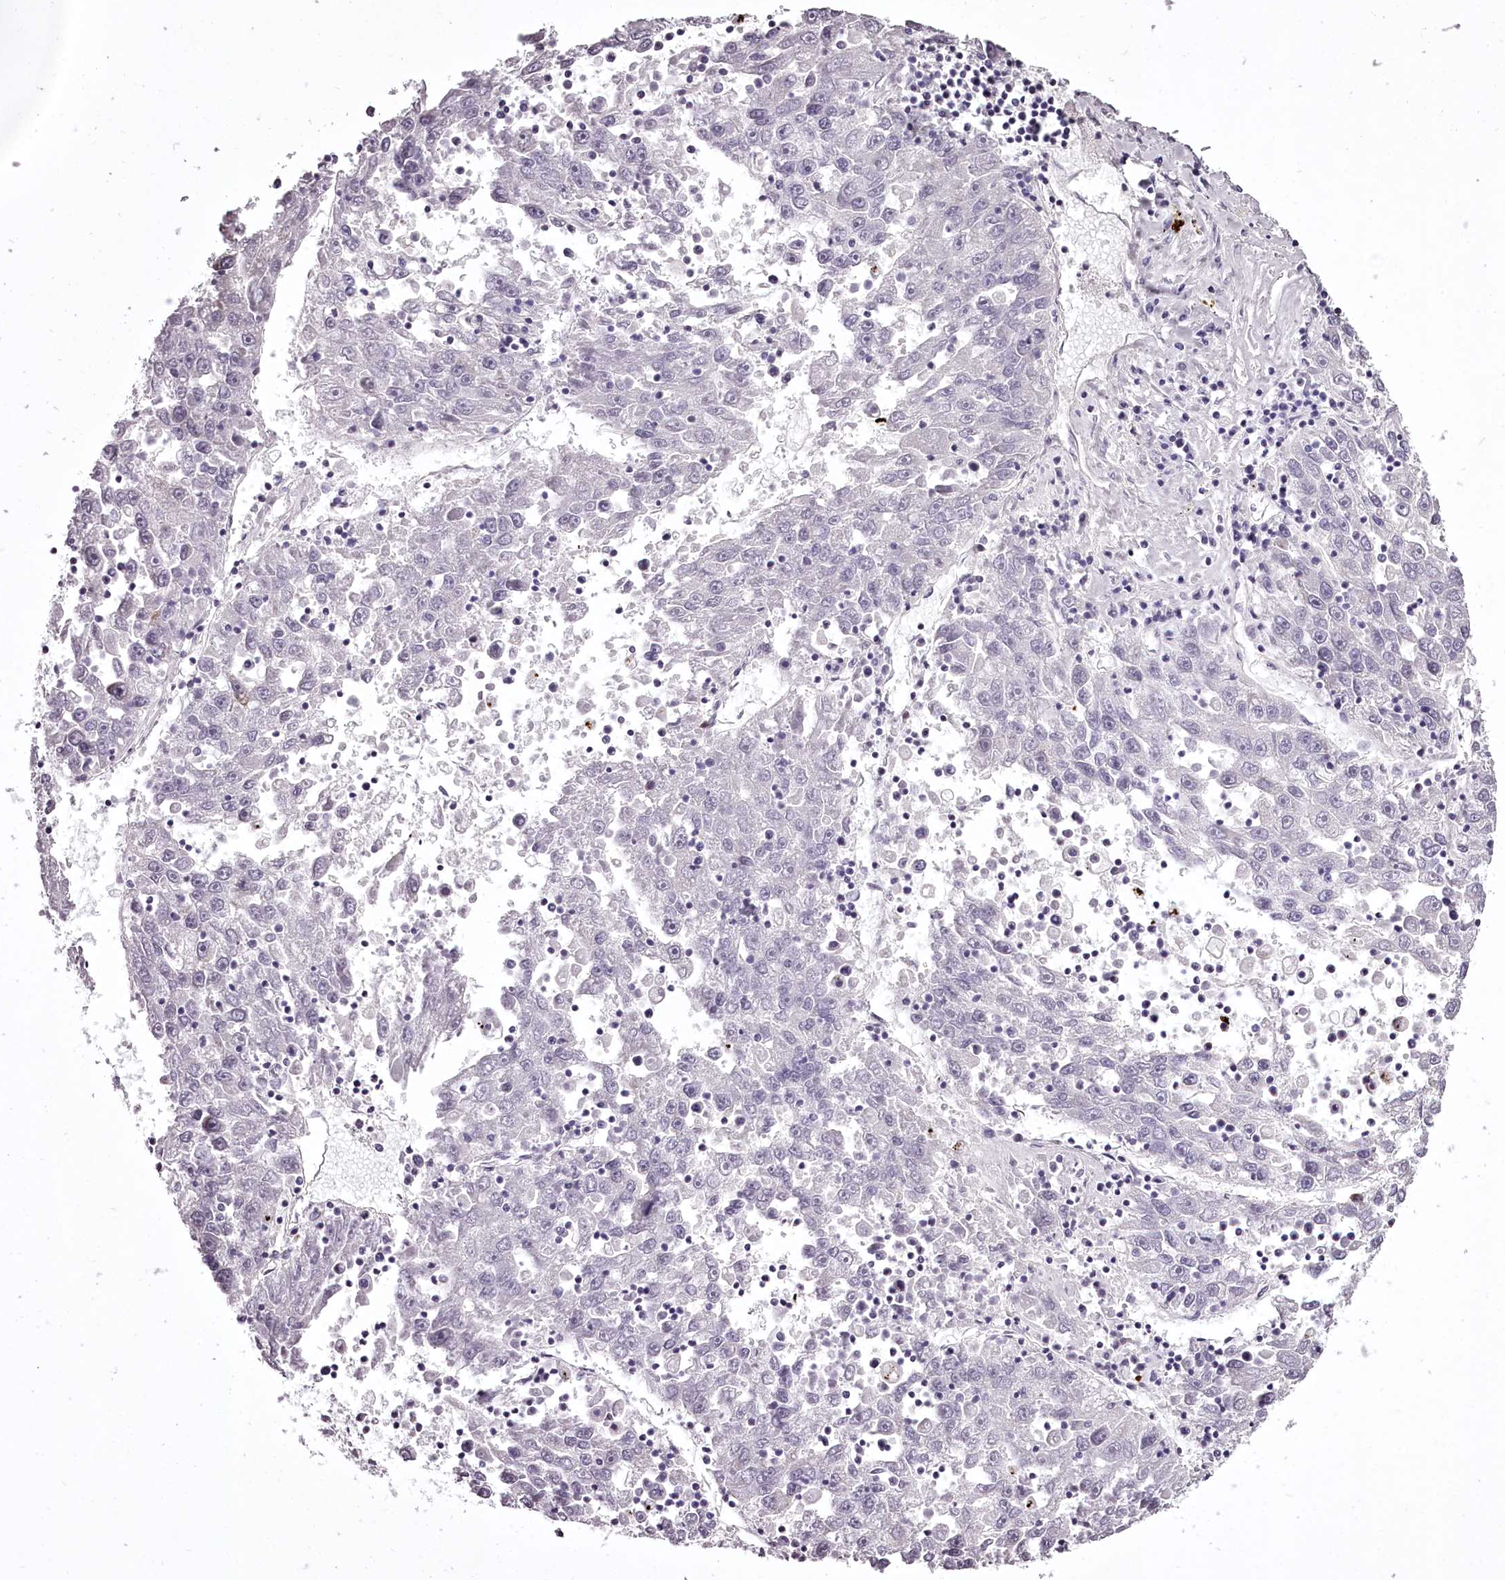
{"staining": {"intensity": "negative", "quantity": "none", "location": "none"}, "tissue": "liver cancer", "cell_type": "Tumor cells", "image_type": "cancer", "snomed": [{"axis": "morphology", "description": "Carcinoma, Hepatocellular, NOS"}, {"axis": "topography", "description": "Liver"}], "caption": "High power microscopy photomicrograph of an immunohistochemistry image of liver cancer (hepatocellular carcinoma), revealing no significant positivity in tumor cells. (DAB (3,3'-diaminobenzidine) immunohistochemistry (IHC) visualized using brightfield microscopy, high magnification).", "gene": "C1orf56", "patient": {"sex": "male", "age": 49}}